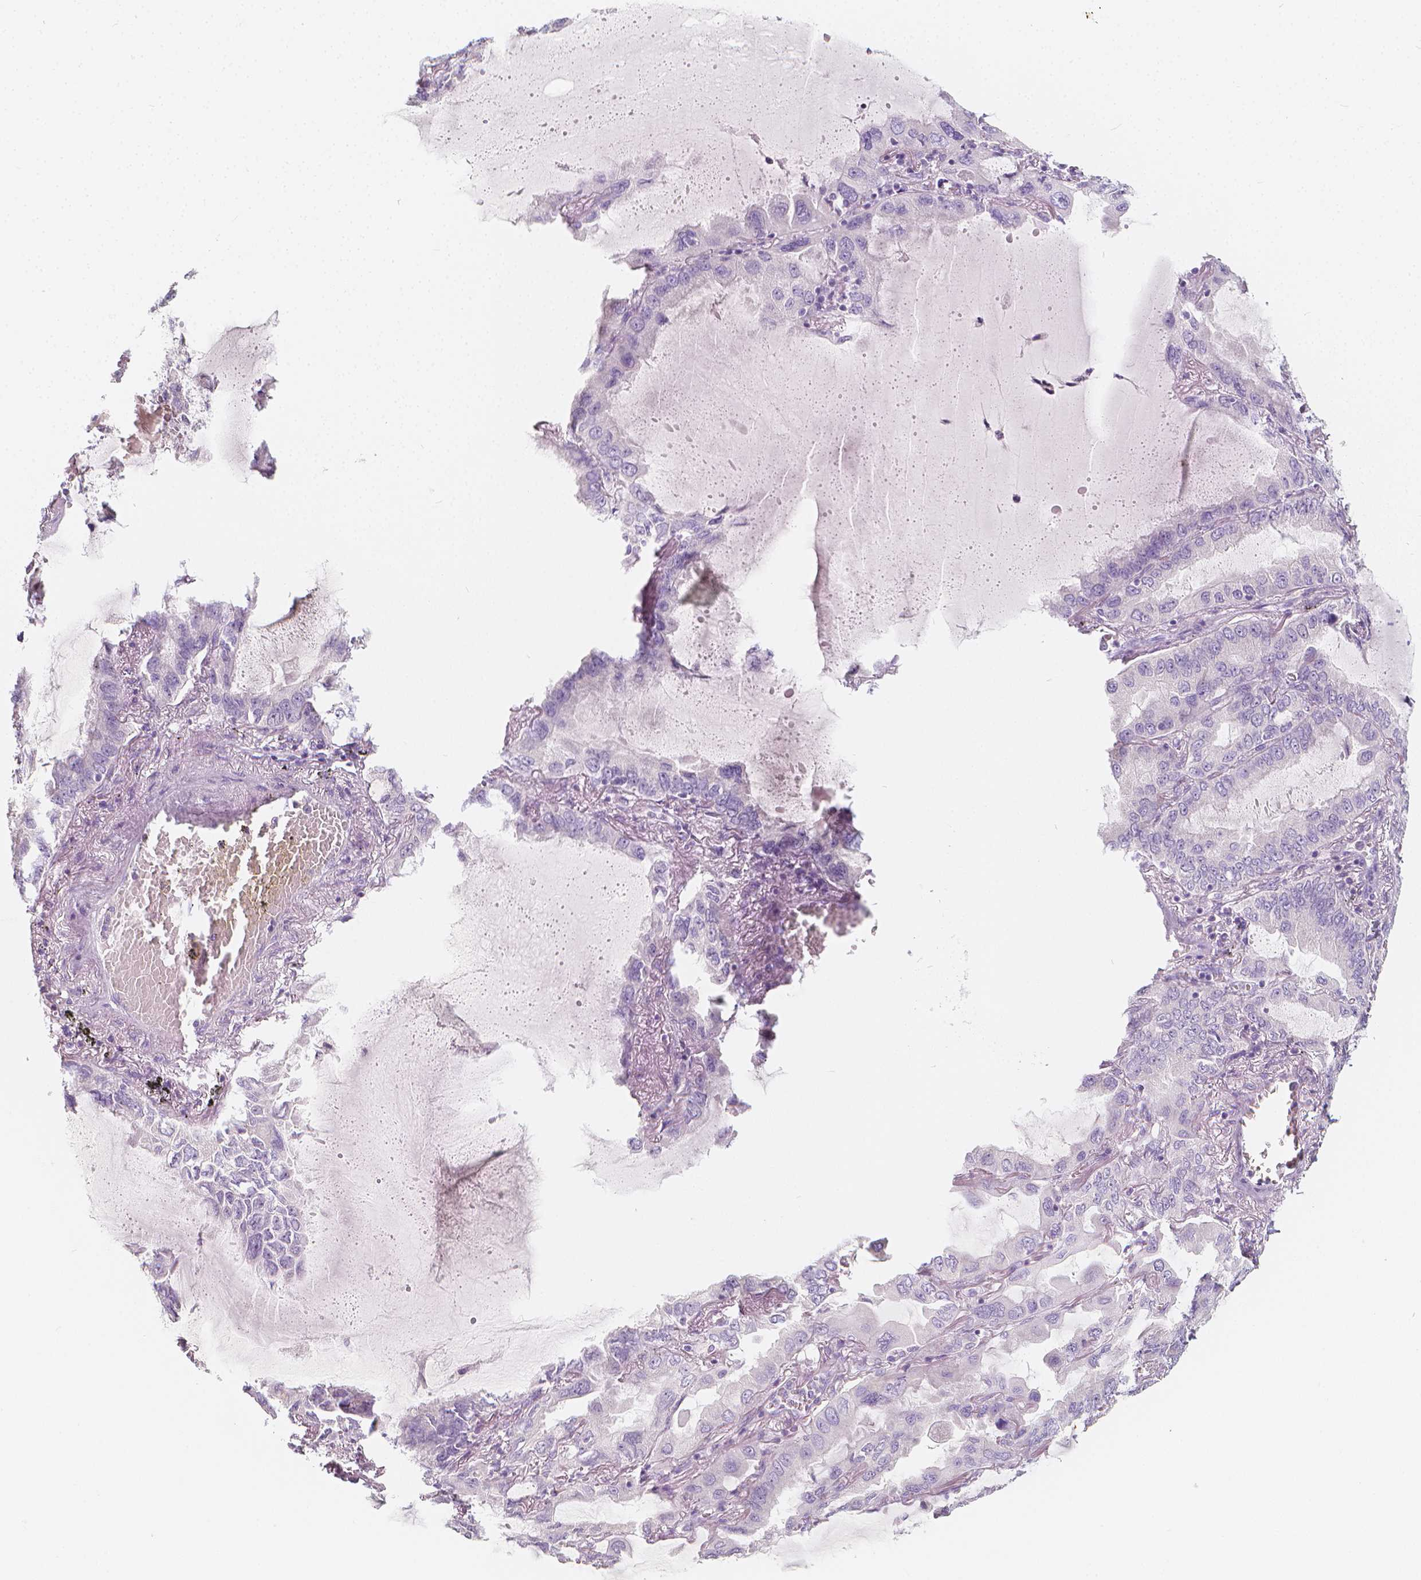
{"staining": {"intensity": "negative", "quantity": "none", "location": "none"}, "tissue": "lung cancer", "cell_type": "Tumor cells", "image_type": "cancer", "snomed": [{"axis": "morphology", "description": "Adenocarcinoma, NOS"}, {"axis": "topography", "description": "Lung"}], "caption": "Lung cancer (adenocarcinoma) was stained to show a protein in brown. There is no significant expression in tumor cells.", "gene": "RBFOX1", "patient": {"sex": "male", "age": 64}}